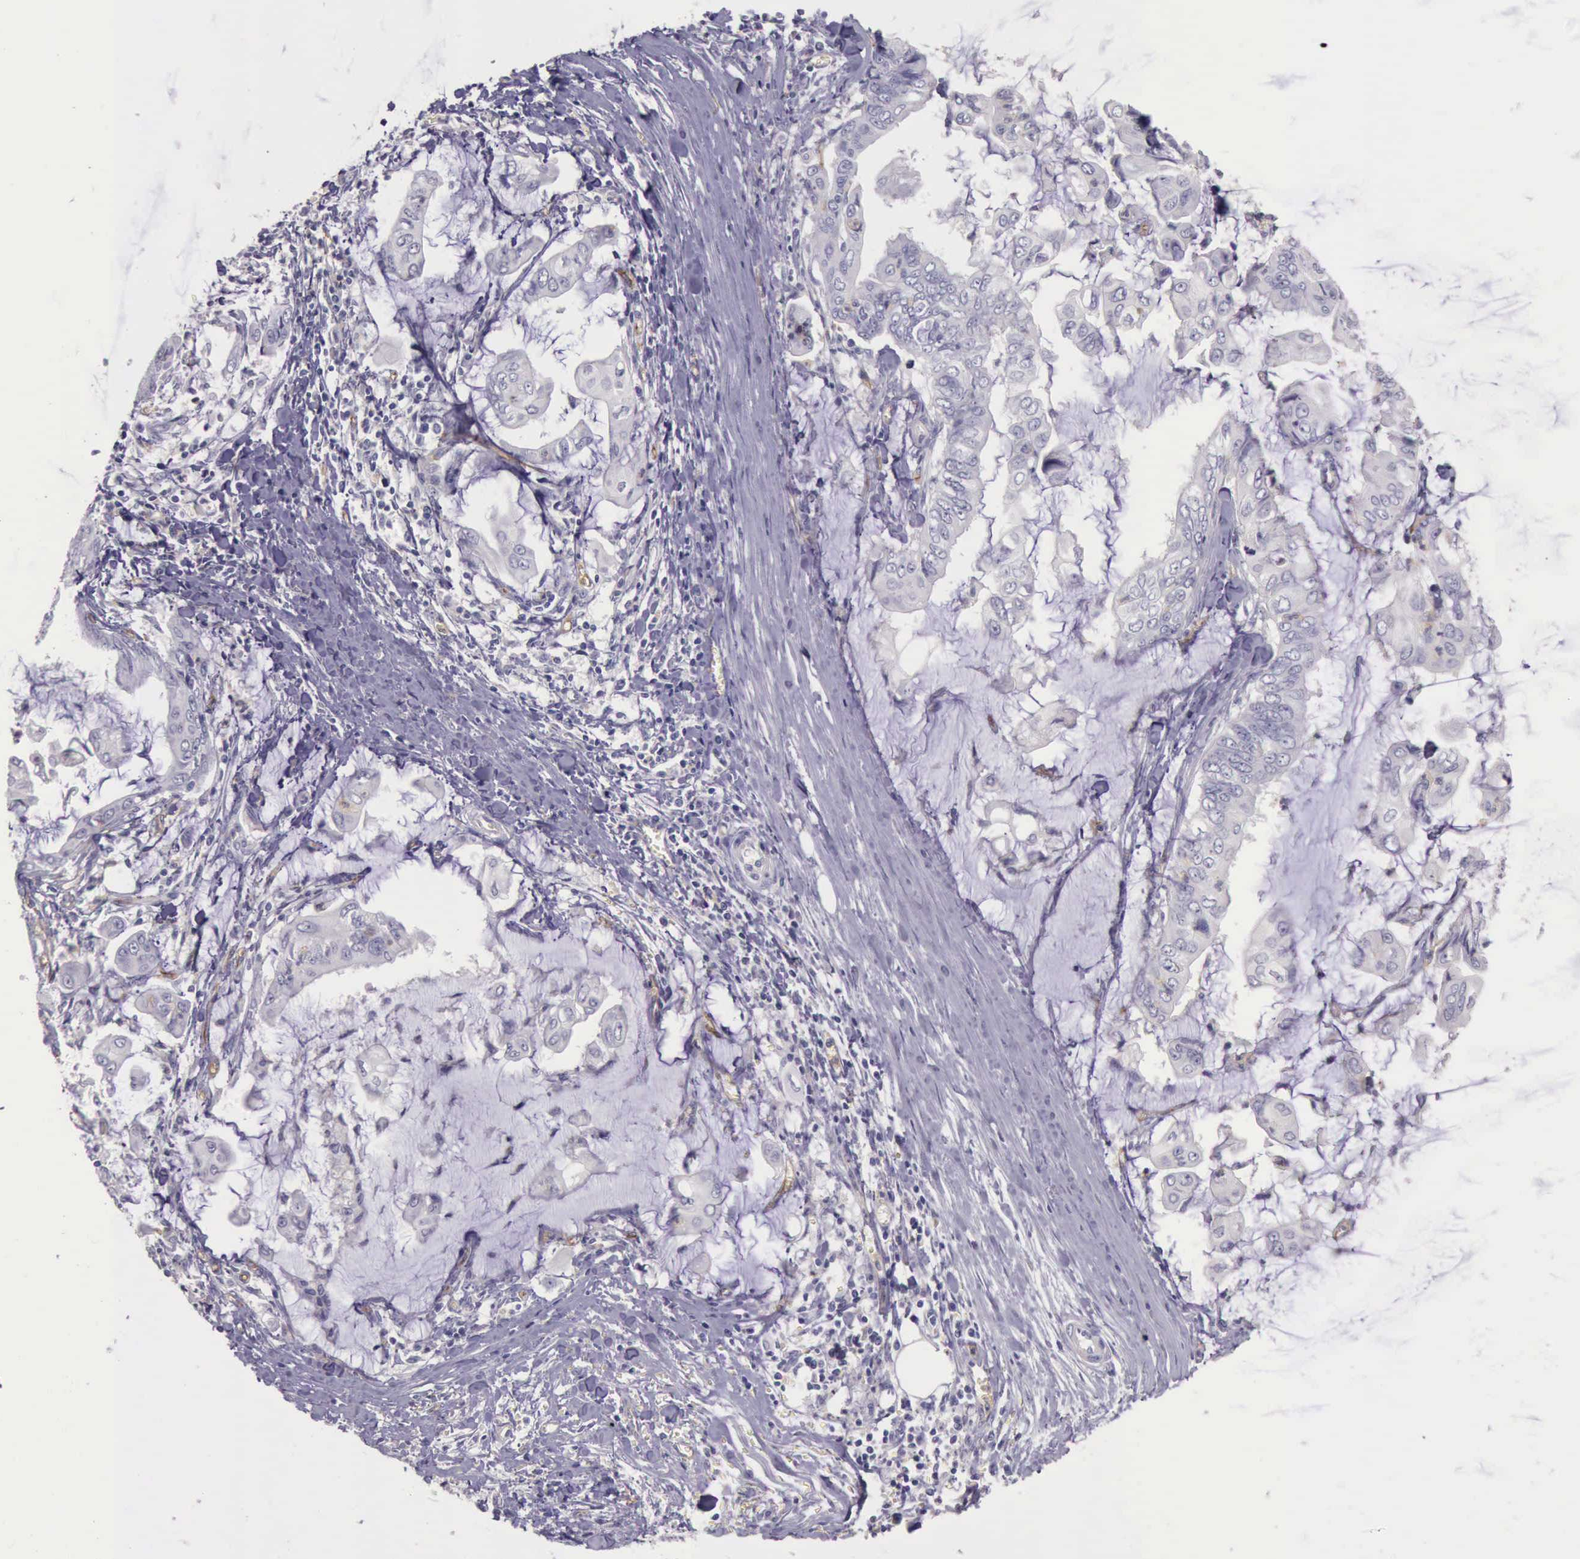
{"staining": {"intensity": "negative", "quantity": "none", "location": "none"}, "tissue": "stomach cancer", "cell_type": "Tumor cells", "image_type": "cancer", "snomed": [{"axis": "morphology", "description": "Adenocarcinoma, NOS"}, {"axis": "topography", "description": "Stomach, upper"}], "caption": "Immunohistochemistry (IHC) histopathology image of neoplastic tissue: human stomach cancer stained with DAB reveals no significant protein positivity in tumor cells.", "gene": "TCEANC", "patient": {"sex": "male", "age": 80}}